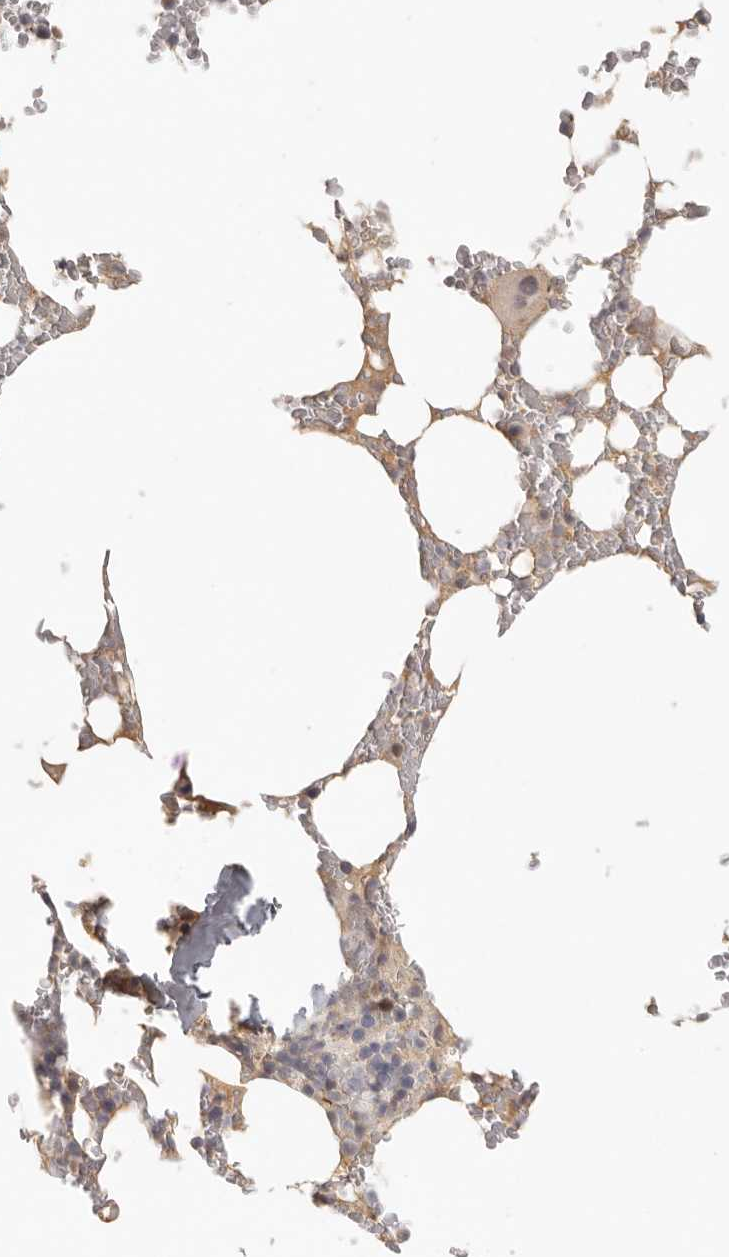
{"staining": {"intensity": "negative", "quantity": "none", "location": "none"}, "tissue": "bone marrow", "cell_type": "Hematopoietic cells", "image_type": "normal", "snomed": [{"axis": "morphology", "description": "Normal tissue, NOS"}, {"axis": "topography", "description": "Bone marrow"}], "caption": "The micrograph displays no significant staining in hematopoietic cells of bone marrow.", "gene": "ANXA9", "patient": {"sex": "male", "age": 58}}